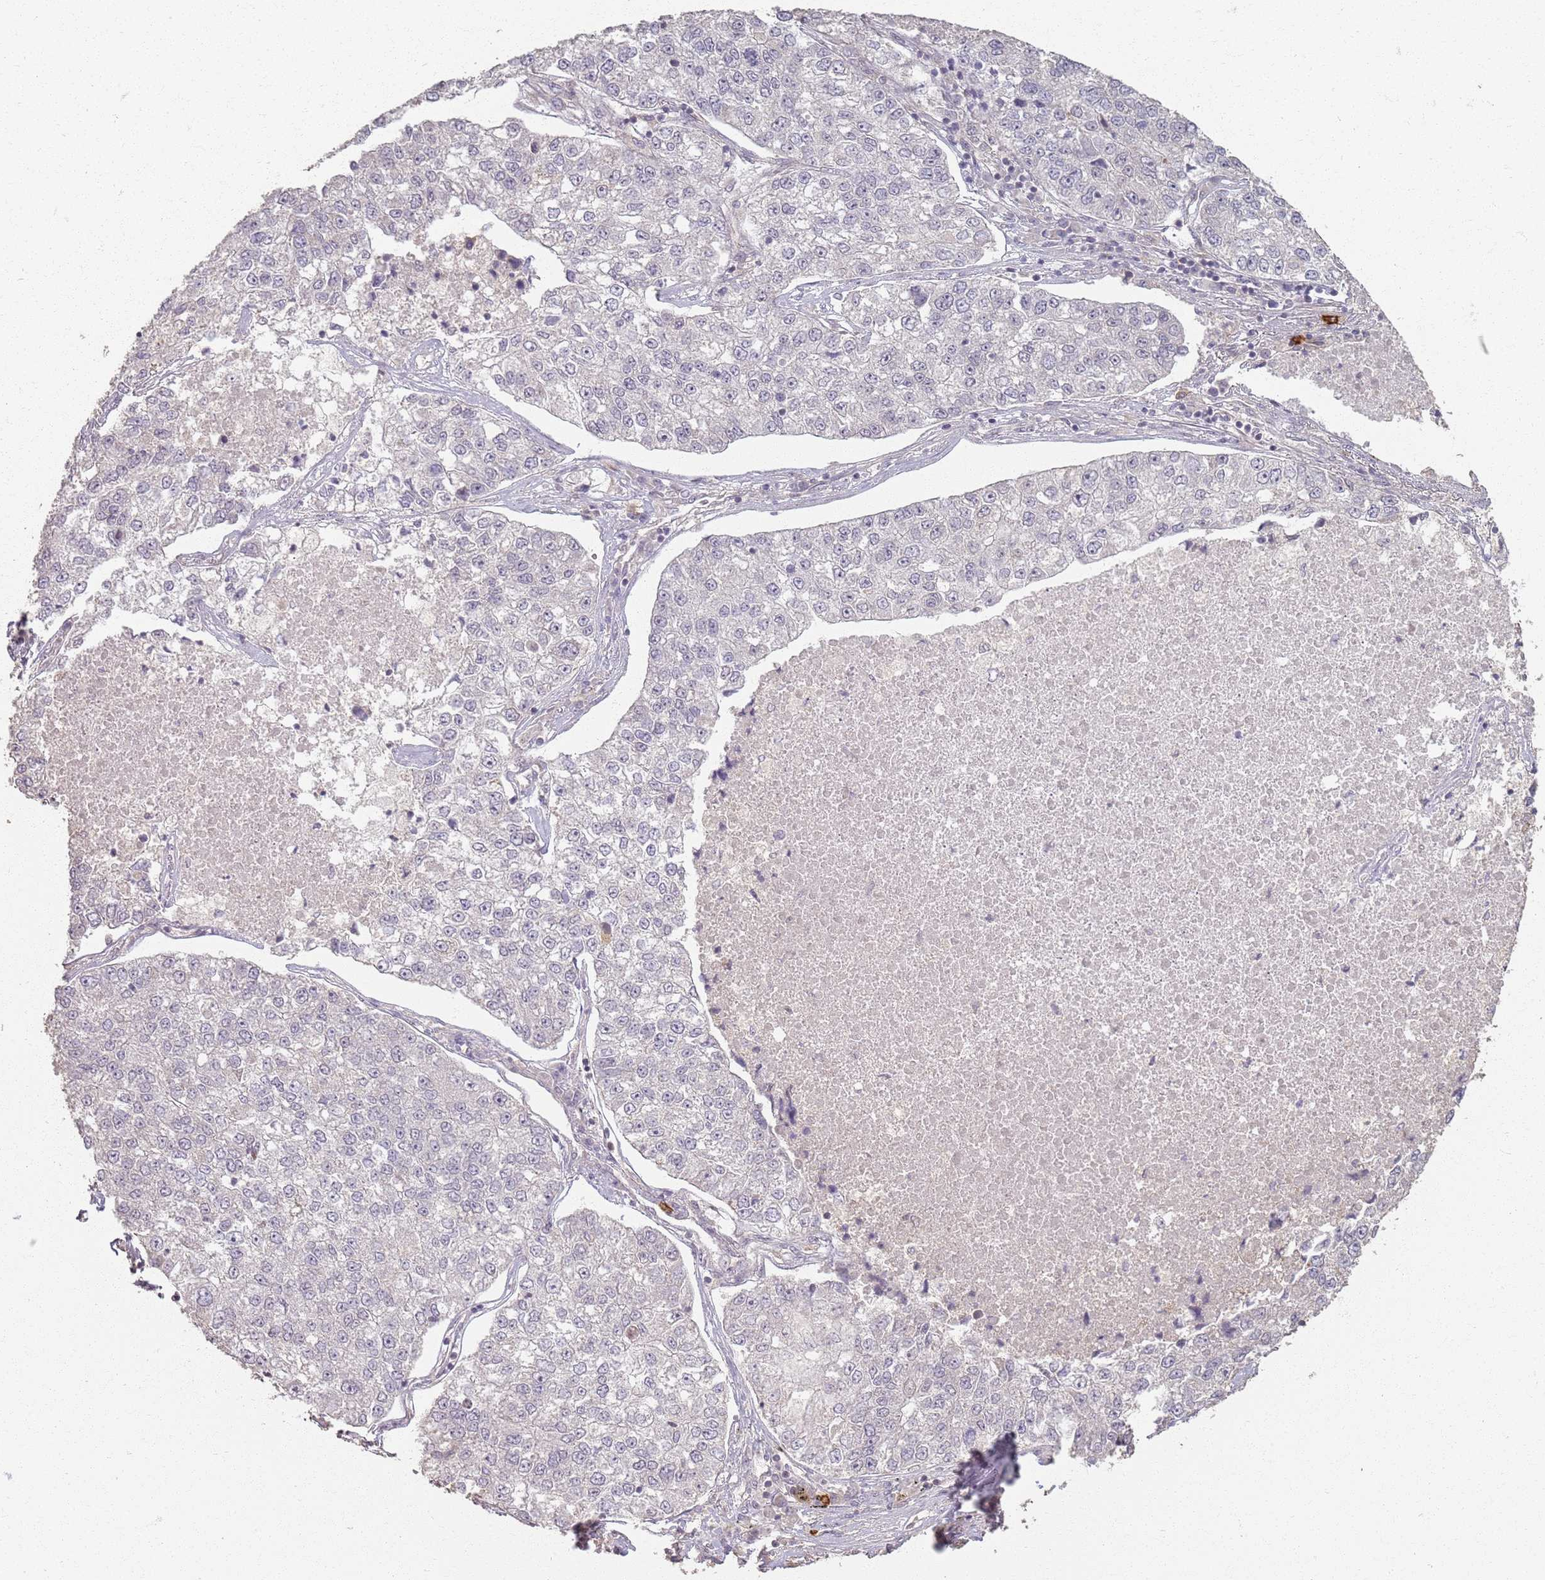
{"staining": {"intensity": "negative", "quantity": "none", "location": "none"}, "tissue": "lung cancer", "cell_type": "Tumor cells", "image_type": "cancer", "snomed": [{"axis": "morphology", "description": "Adenocarcinoma, NOS"}, {"axis": "topography", "description": "Lung"}], "caption": "IHC micrograph of lung cancer (adenocarcinoma) stained for a protein (brown), which exhibits no staining in tumor cells.", "gene": "CCDC168", "patient": {"sex": "male", "age": 49}}